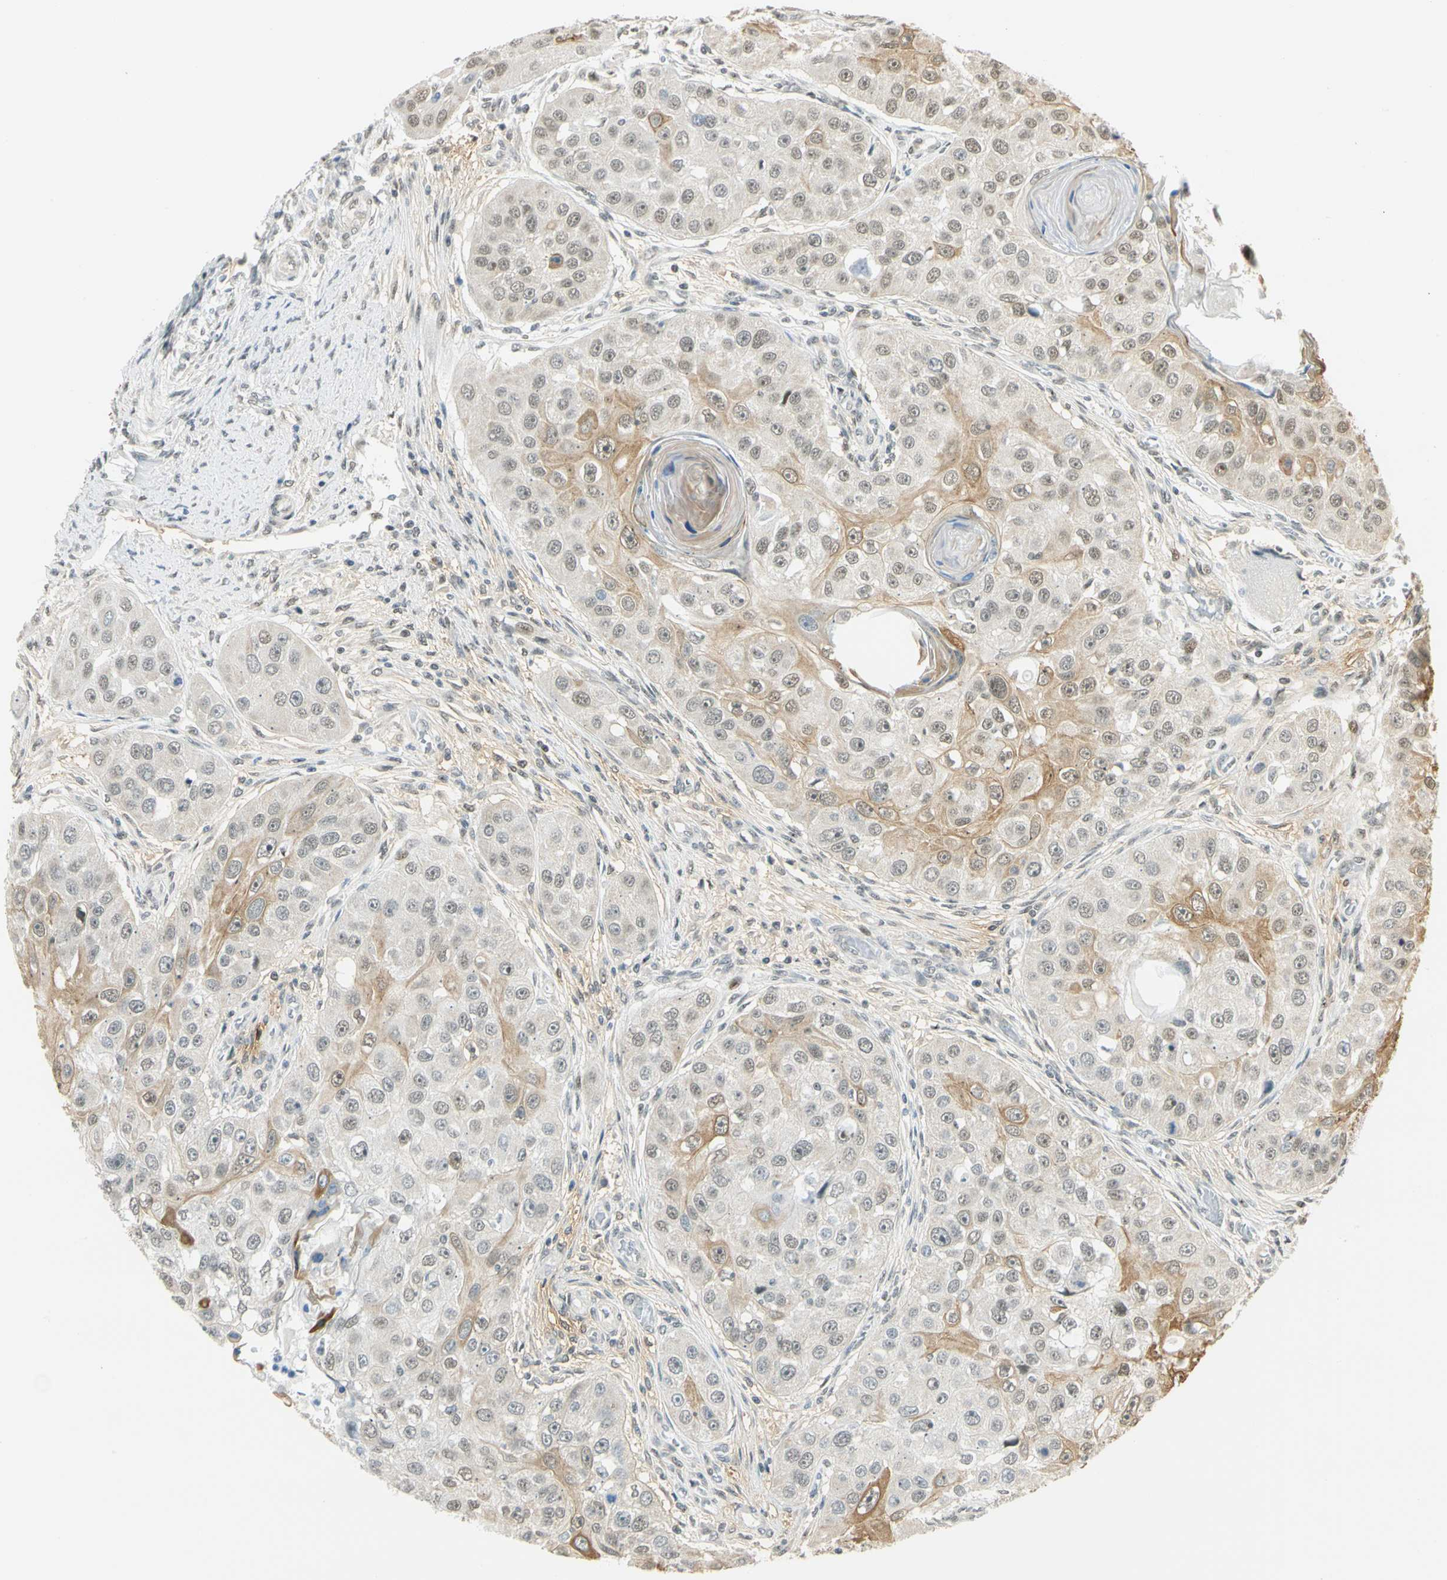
{"staining": {"intensity": "moderate", "quantity": "<25%", "location": "cytoplasmic/membranous"}, "tissue": "head and neck cancer", "cell_type": "Tumor cells", "image_type": "cancer", "snomed": [{"axis": "morphology", "description": "Normal tissue, NOS"}, {"axis": "morphology", "description": "Squamous cell carcinoma, NOS"}, {"axis": "topography", "description": "Skeletal muscle"}, {"axis": "topography", "description": "Head-Neck"}], "caption": "A low amount of moderate cytoplasmic/membranous staining is present in about <25% of tumor cells in squamous cell carcinoma (head and neck) tissue.", "gene": "NELFE", "patient": {"sex": "male", "age": 51}}